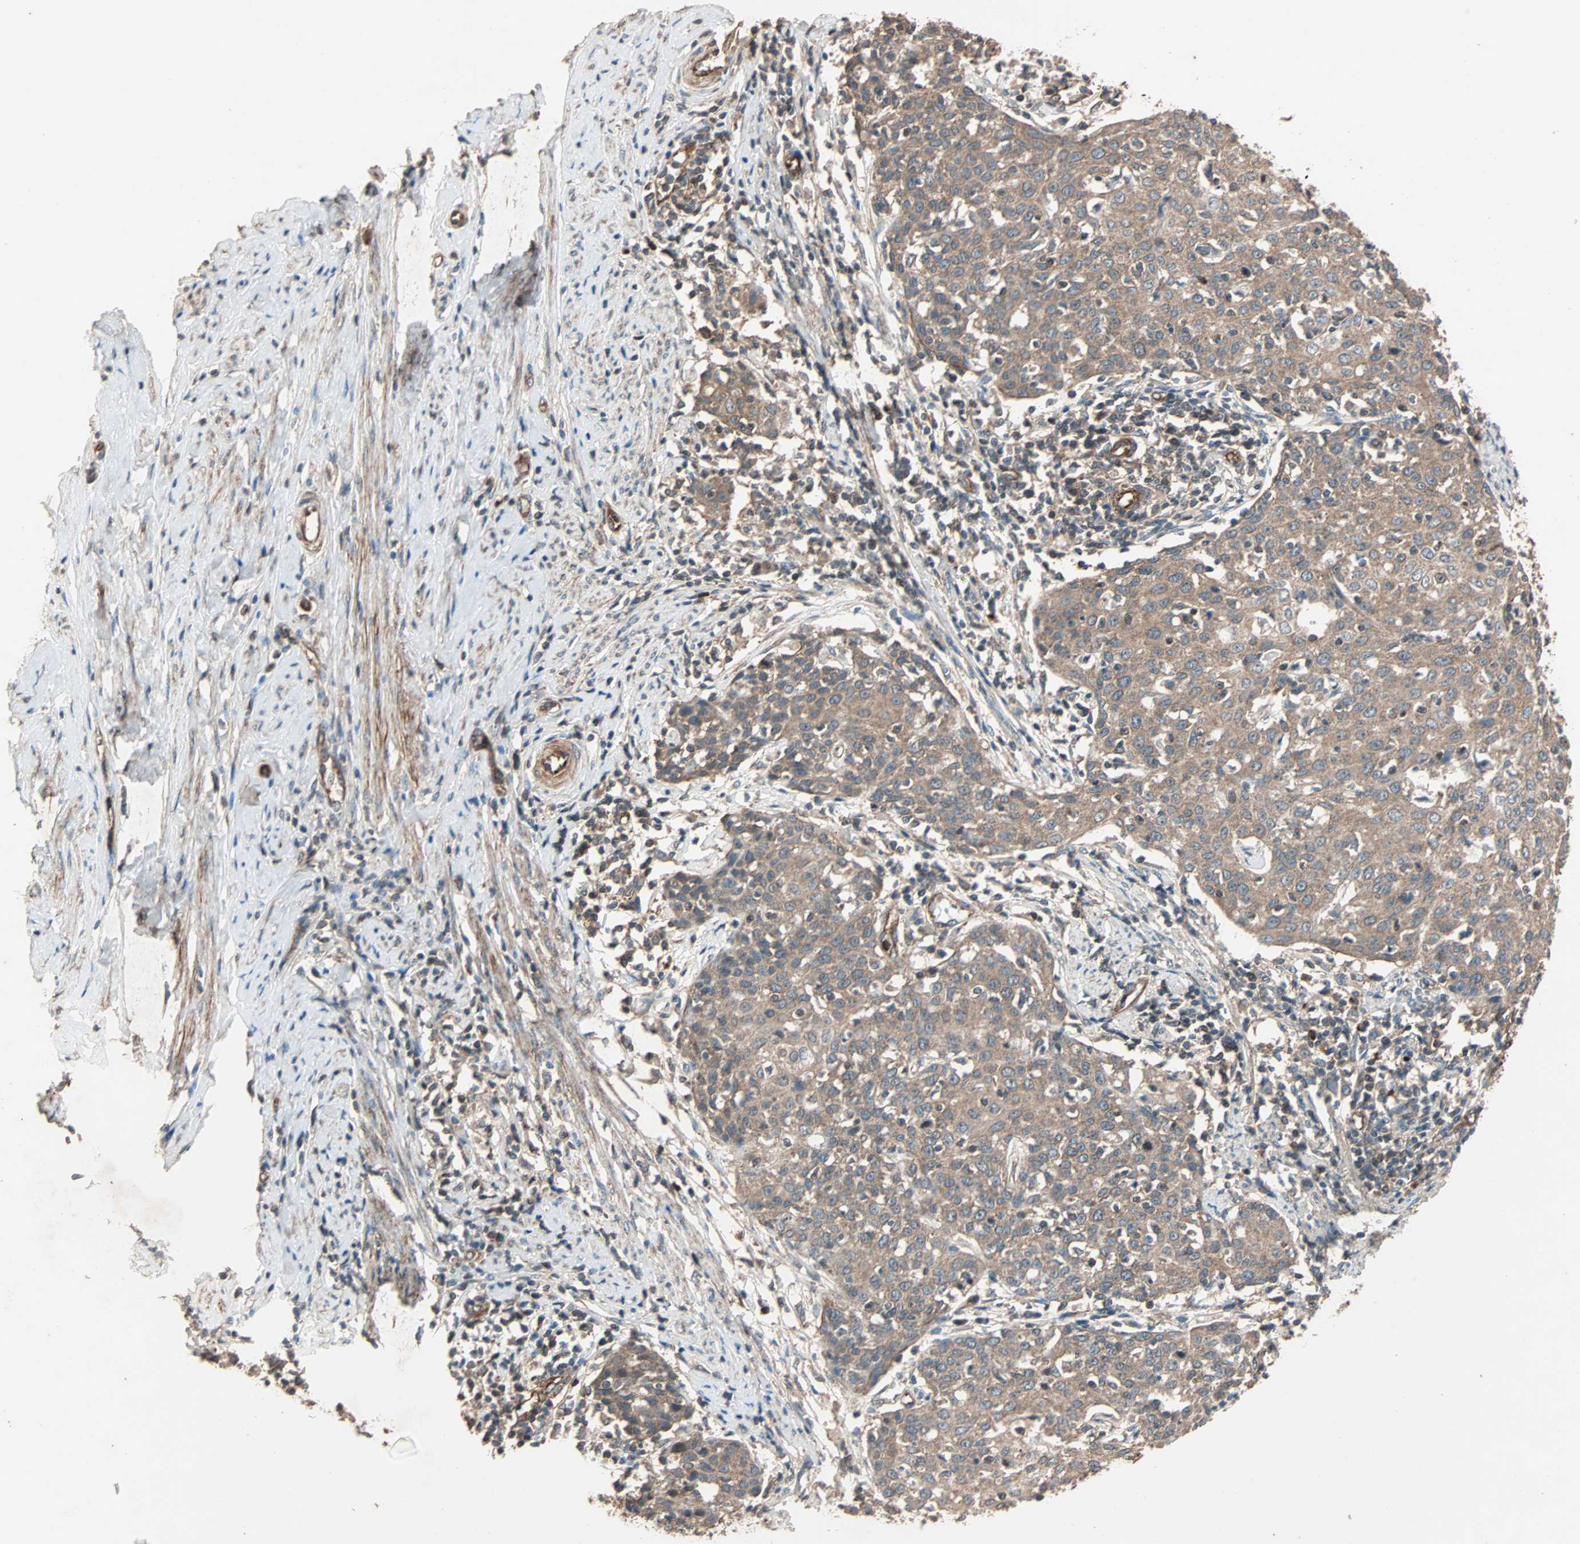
{"staining": {"intensity": "moderate", "quantity": ">75%", "location": "cytoplasmic/membranous"}, "tissue": "cervical cancer", "cell_type": "Tumor cells", "image_type": "cancer", "snomed": [{"axis": "morphology", "description": "Squamous cell carcinoma, NOS"}, {"axis": "topography", "description": "Cervix"}], "caption": "Protein expression analysis of human cervical squamous cell carcinoma reveals moderate cytoplasmic/membranous positivity in about >75% of tumor cells. Immunohistochemistry (ihc) stains the protein of interest in brown and the nuclei are stained blue.", "gene": "GCK", "patient": {"sex": "female", "age": 38}}